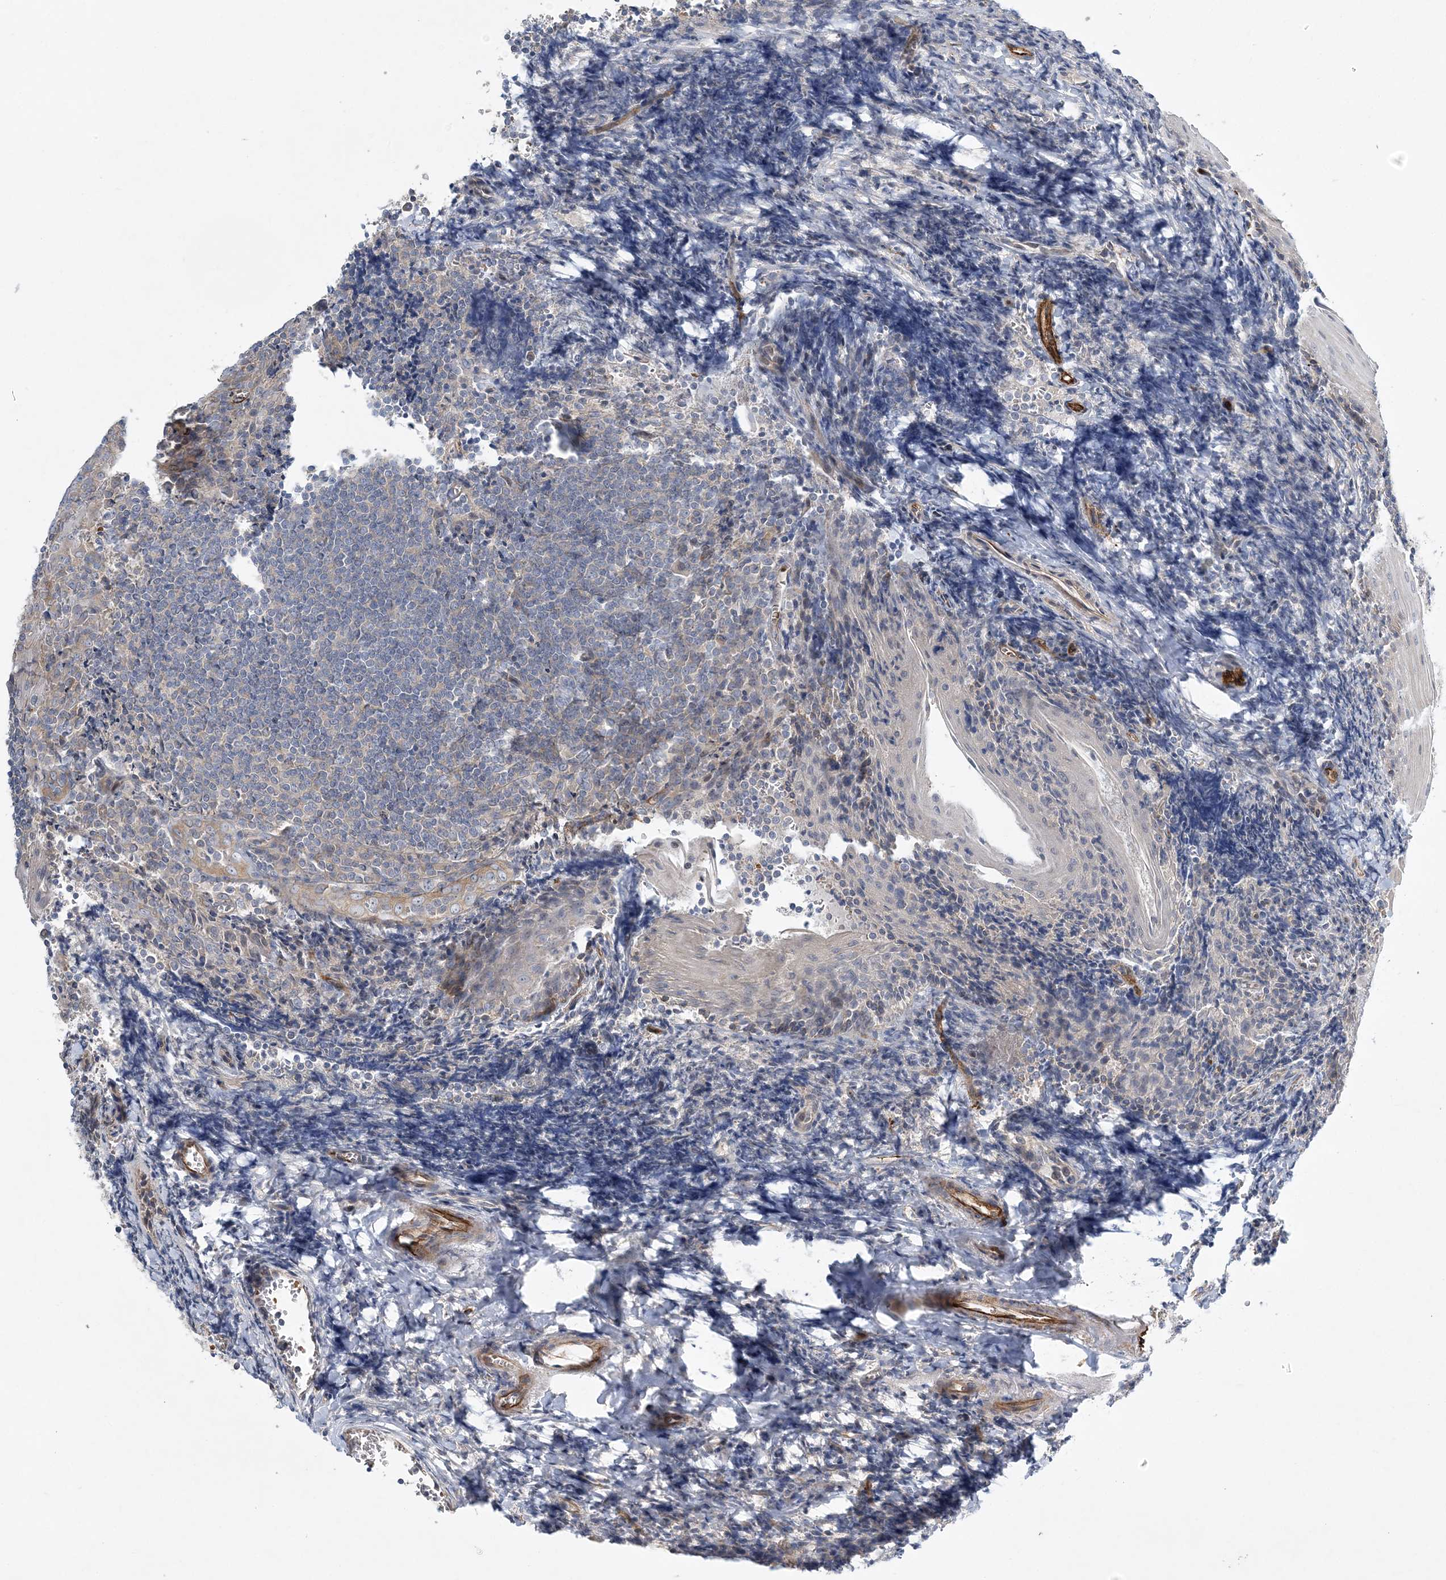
{"staining": {"intensity": "weak", "quantity": "<25%", "location": "cytoplasmic/membranous"}, "tissue": "tonsil", "cell_type": "Germinal center cells", "image_type": "normal", "snomed": [{"axis": "morphology", "description": "Normal tissue, NOS"}, {"axis": "topography", "description": "Tonsil"}], "caption": "High magnification brightfield microscopy of normal tonsil stained with DAB (3,3'-diaminobenzidine) (brown) and counterstained with hematoxylin (blue): germinal center cells show no significant positivity. (Brightfield microscopy of DAB immunohistochemistry (IHC) at high magnification).", "gene": "CALN1", "patient": {"sex": "male", "age": 27}}